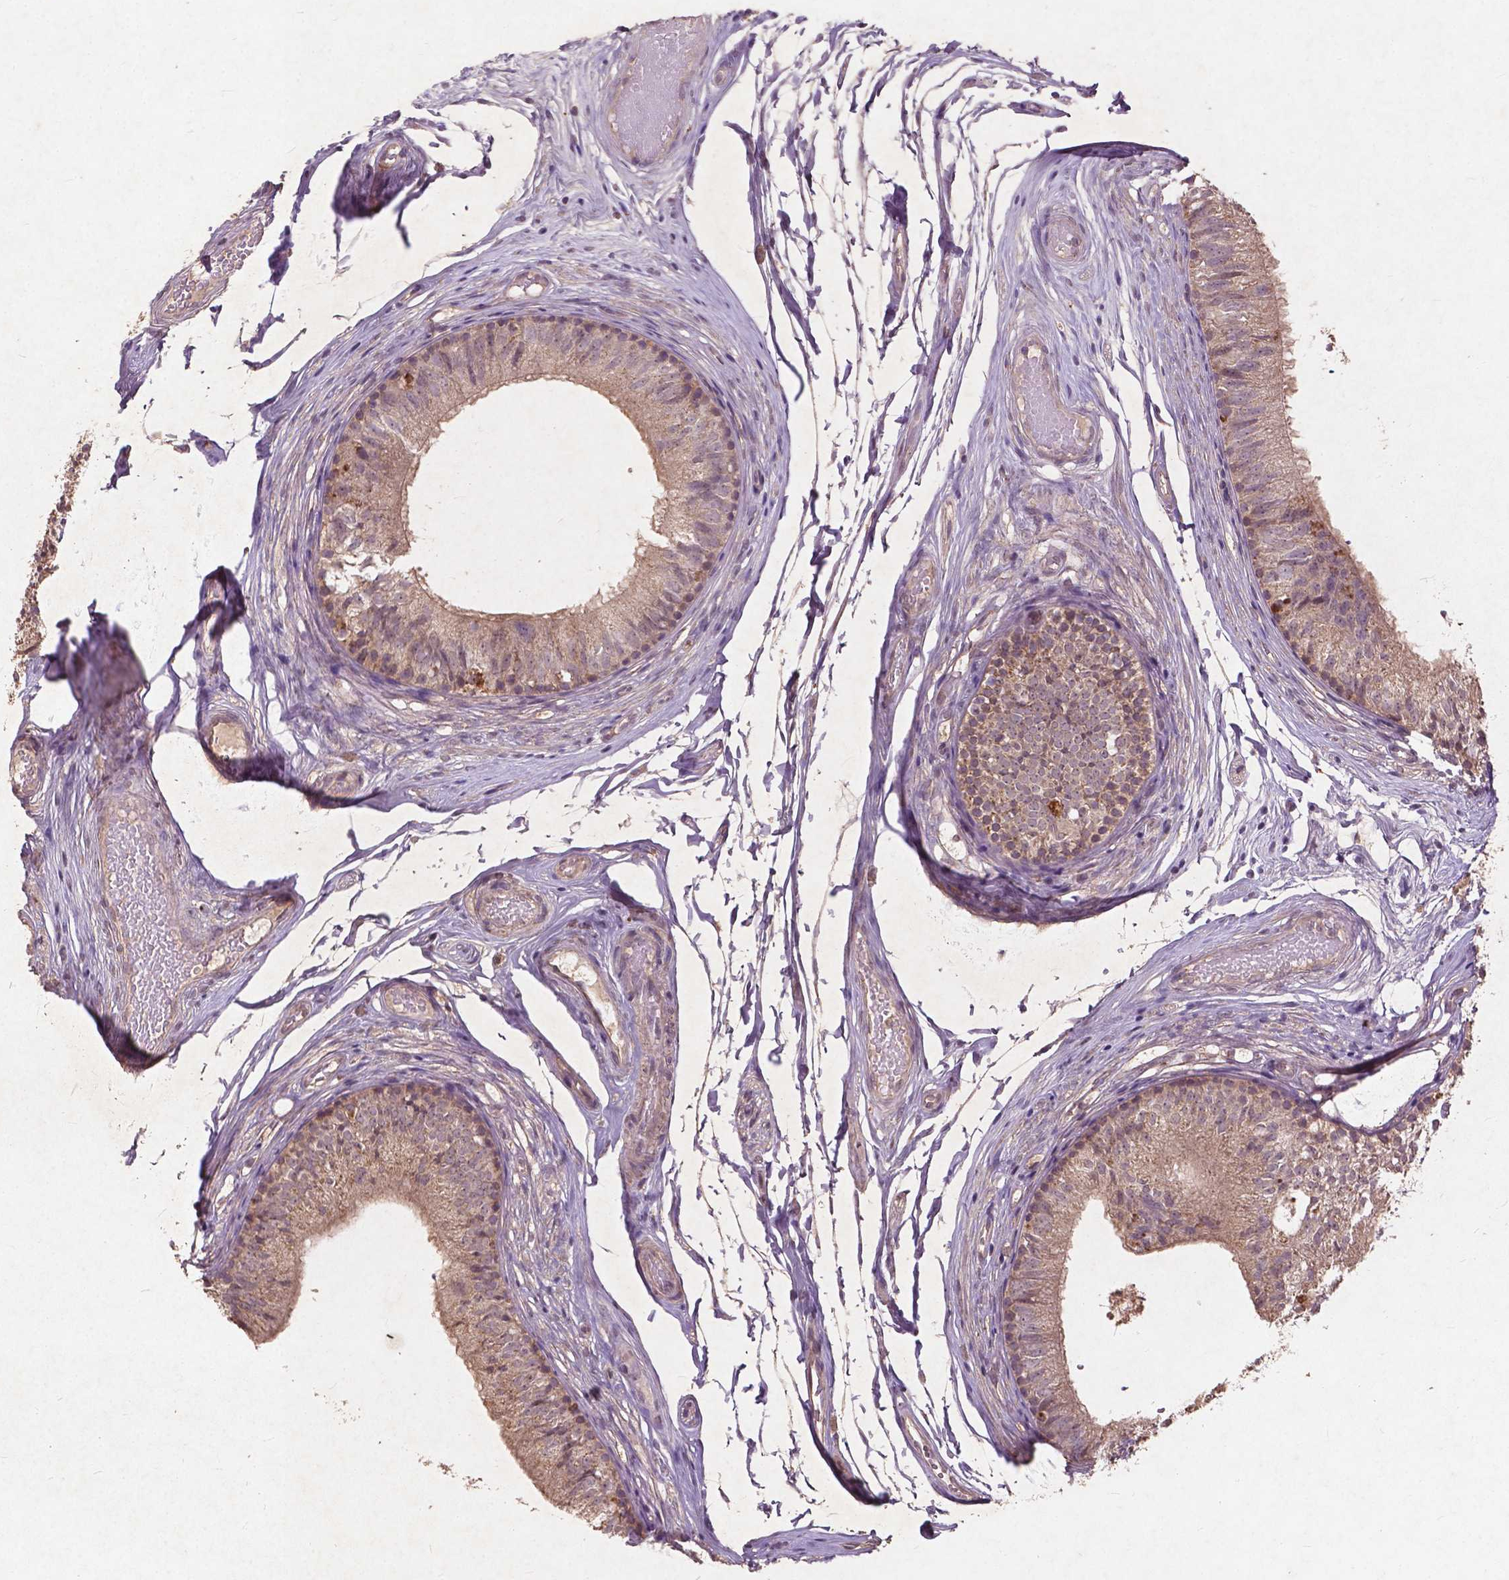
{"staining": {"intensity": "weak", "quantity": ">75%", "location": "cytoplasmic/membranous"}, "tissue": "epididymis", "cell_type": "Glandular cells", "image_type": "normal", "snomed": [{"axis": "morphology", "description": "Normal tissue, NOS"}, {"axis": "topography", "description": "Epididymis"}], "caption": "Epididymis stained with immunohistochemistry exhibits weak cytoplasmic/membranous positivity in approximately >75% of glandular cells.", "gene": "ST6GALNAC5", "patient": {"sex": "male", "age": 29}}